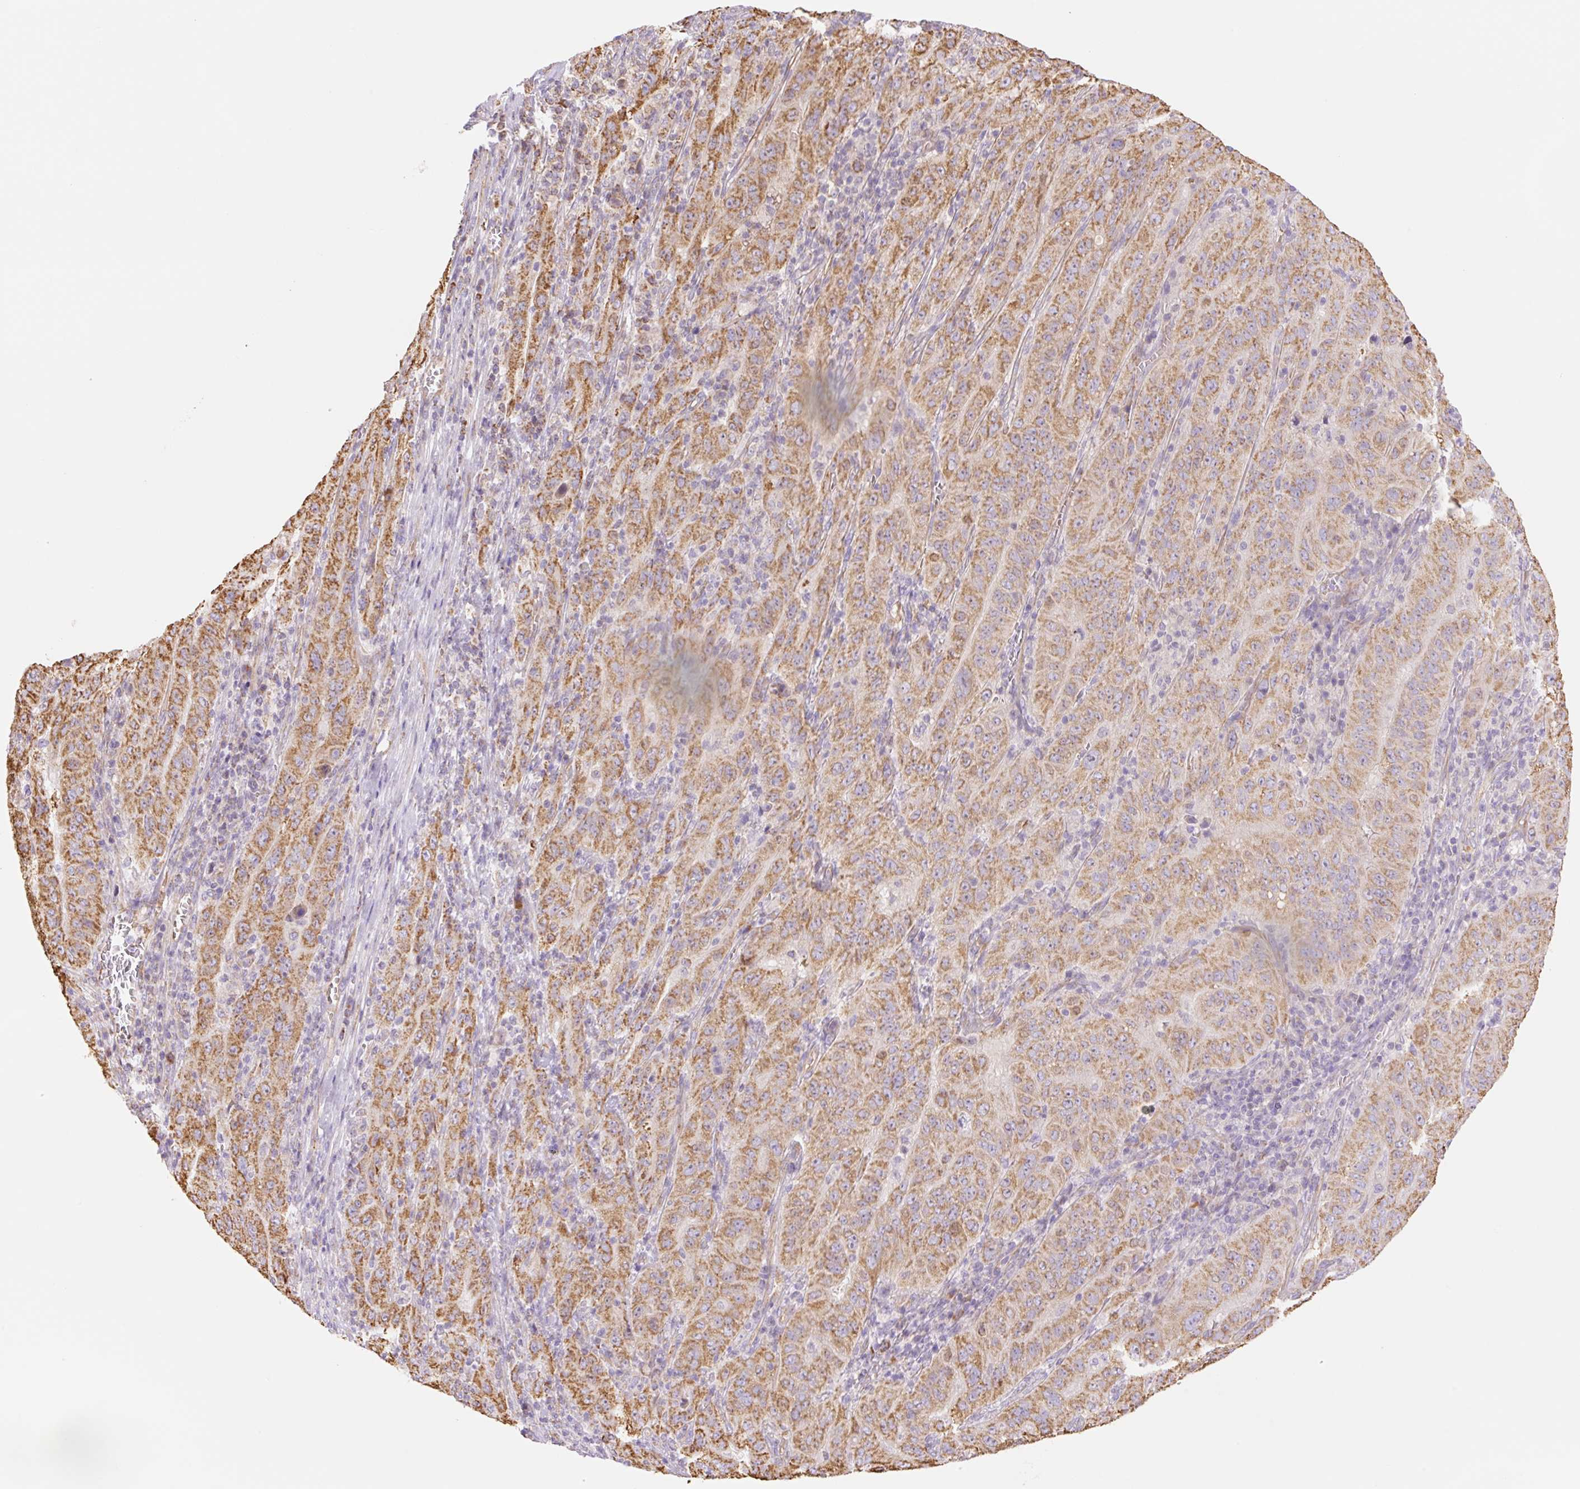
{"staining": {"intensity": "moderate", "quantity": ">75%", "location": "cytoplasmic/membranous"}, "tissue": "pancreatic cancer", "cell_type": "Tumor cells", "image_type": "cancer", "snomed": [{"axis": "morphology", "description": "Adenocarcinoma, NOS"}, {"axis": "topography", "description": "Pancreas"}], "caption": "IHC of pancreatic cancer (adenocarcinoma) reveals medium levels of moderate cytoplasmic/membranous staining in about >75% of tumor cells.", "gene": "ESAM", "patient": {"sex": "male", "age": 63}}